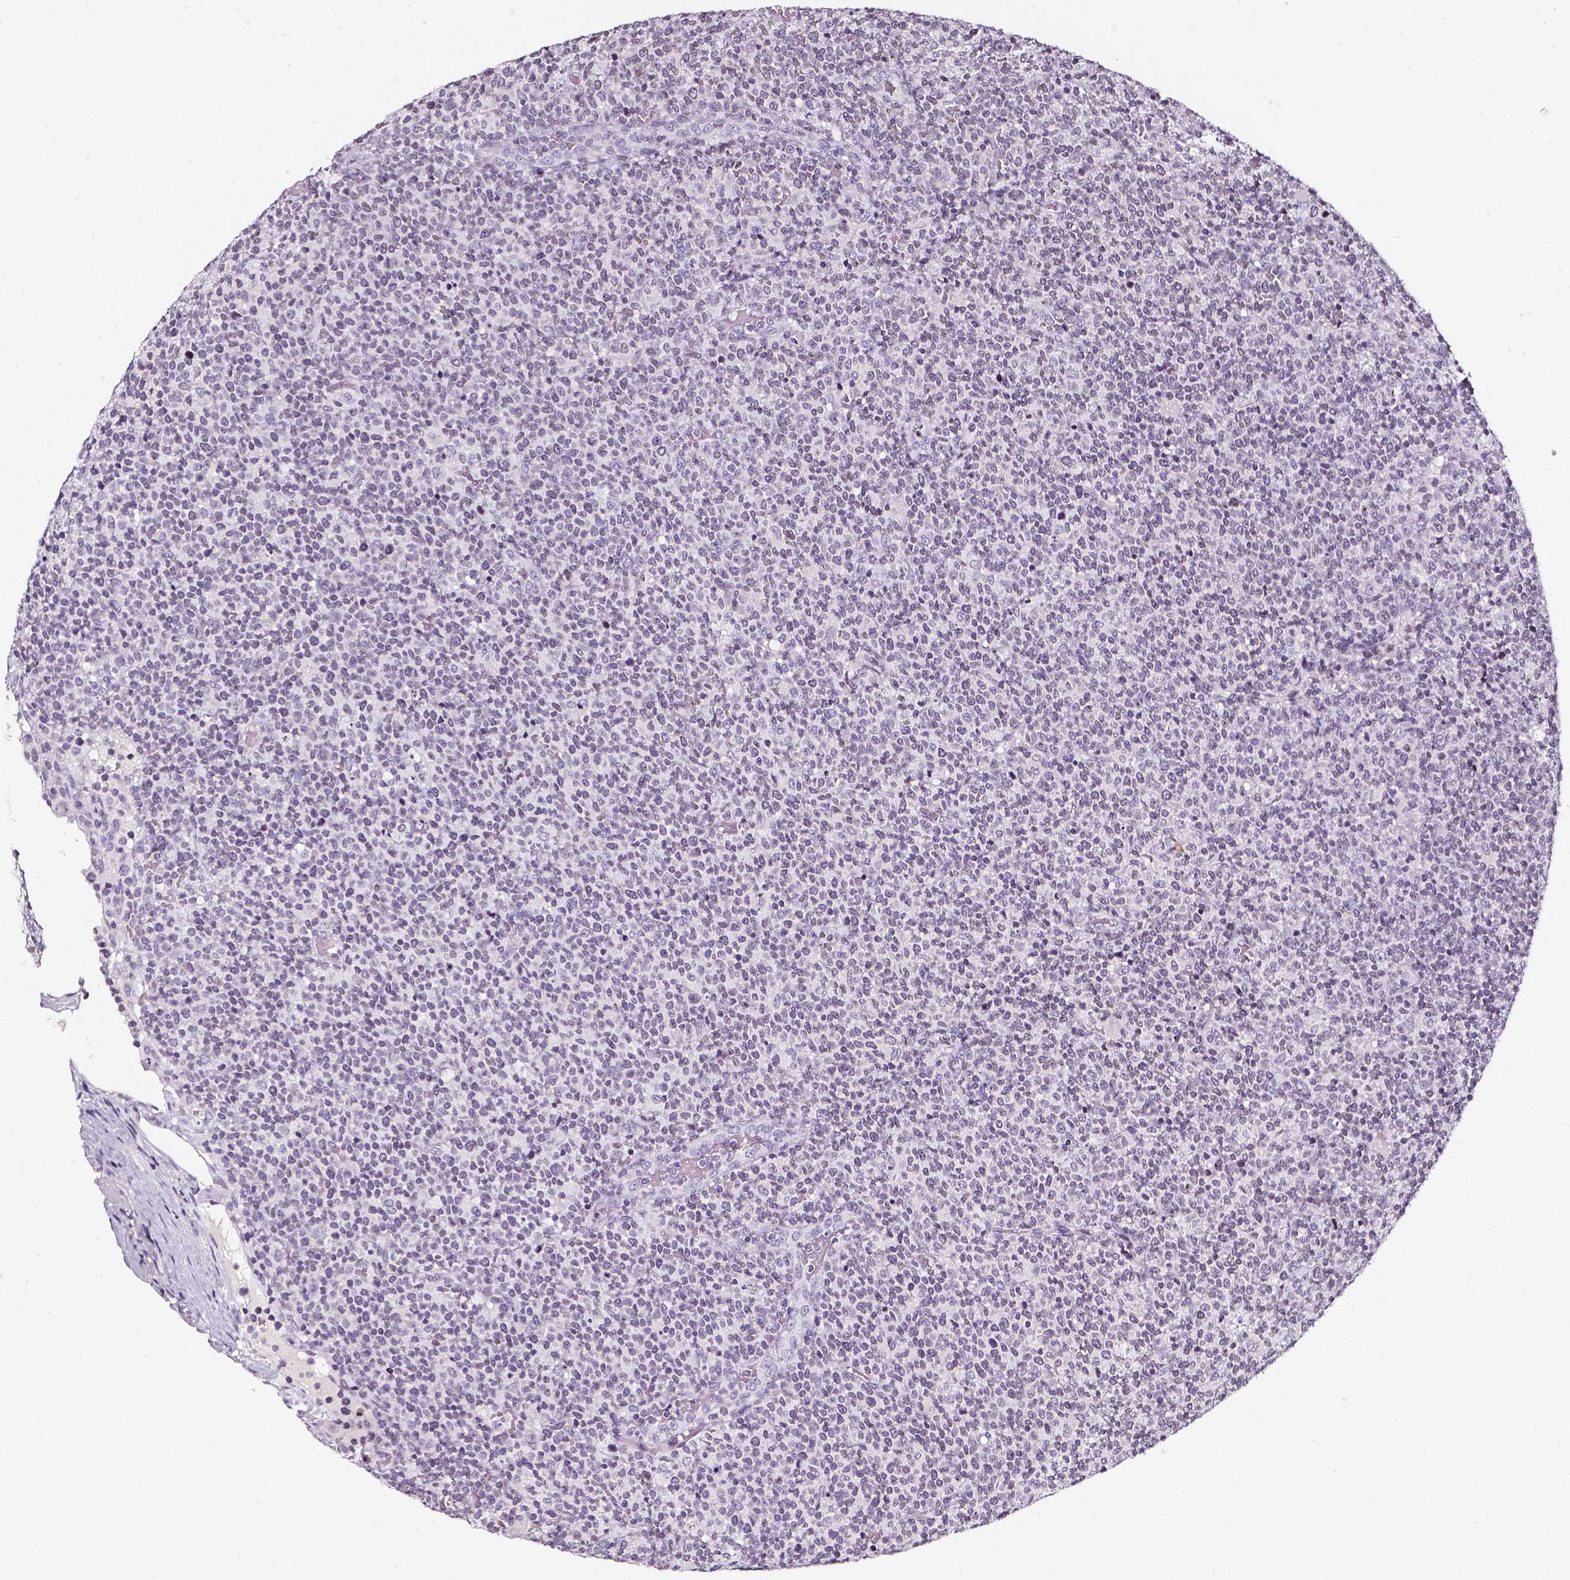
{"staining": {"intensity": "negative", "quantity": "none", "location": "none"}, "tissue": "lymphoma", "cell_type": "Tumor cells", "image_type": "cancer", "snomed": [{"axis": "morphology", "description": "Malignant lymphoma, non-Hodgkin's type, High grade"}, {"axis": "topography", "description": "Lymph node"}], "caption": "A histopathology image of human high-grade malignant lymphoma, non-Hodgkin's type is negative for staining in tumor cells.", "gene": "AKR1B10", "patient": {"sex": "male", "age": 61}}